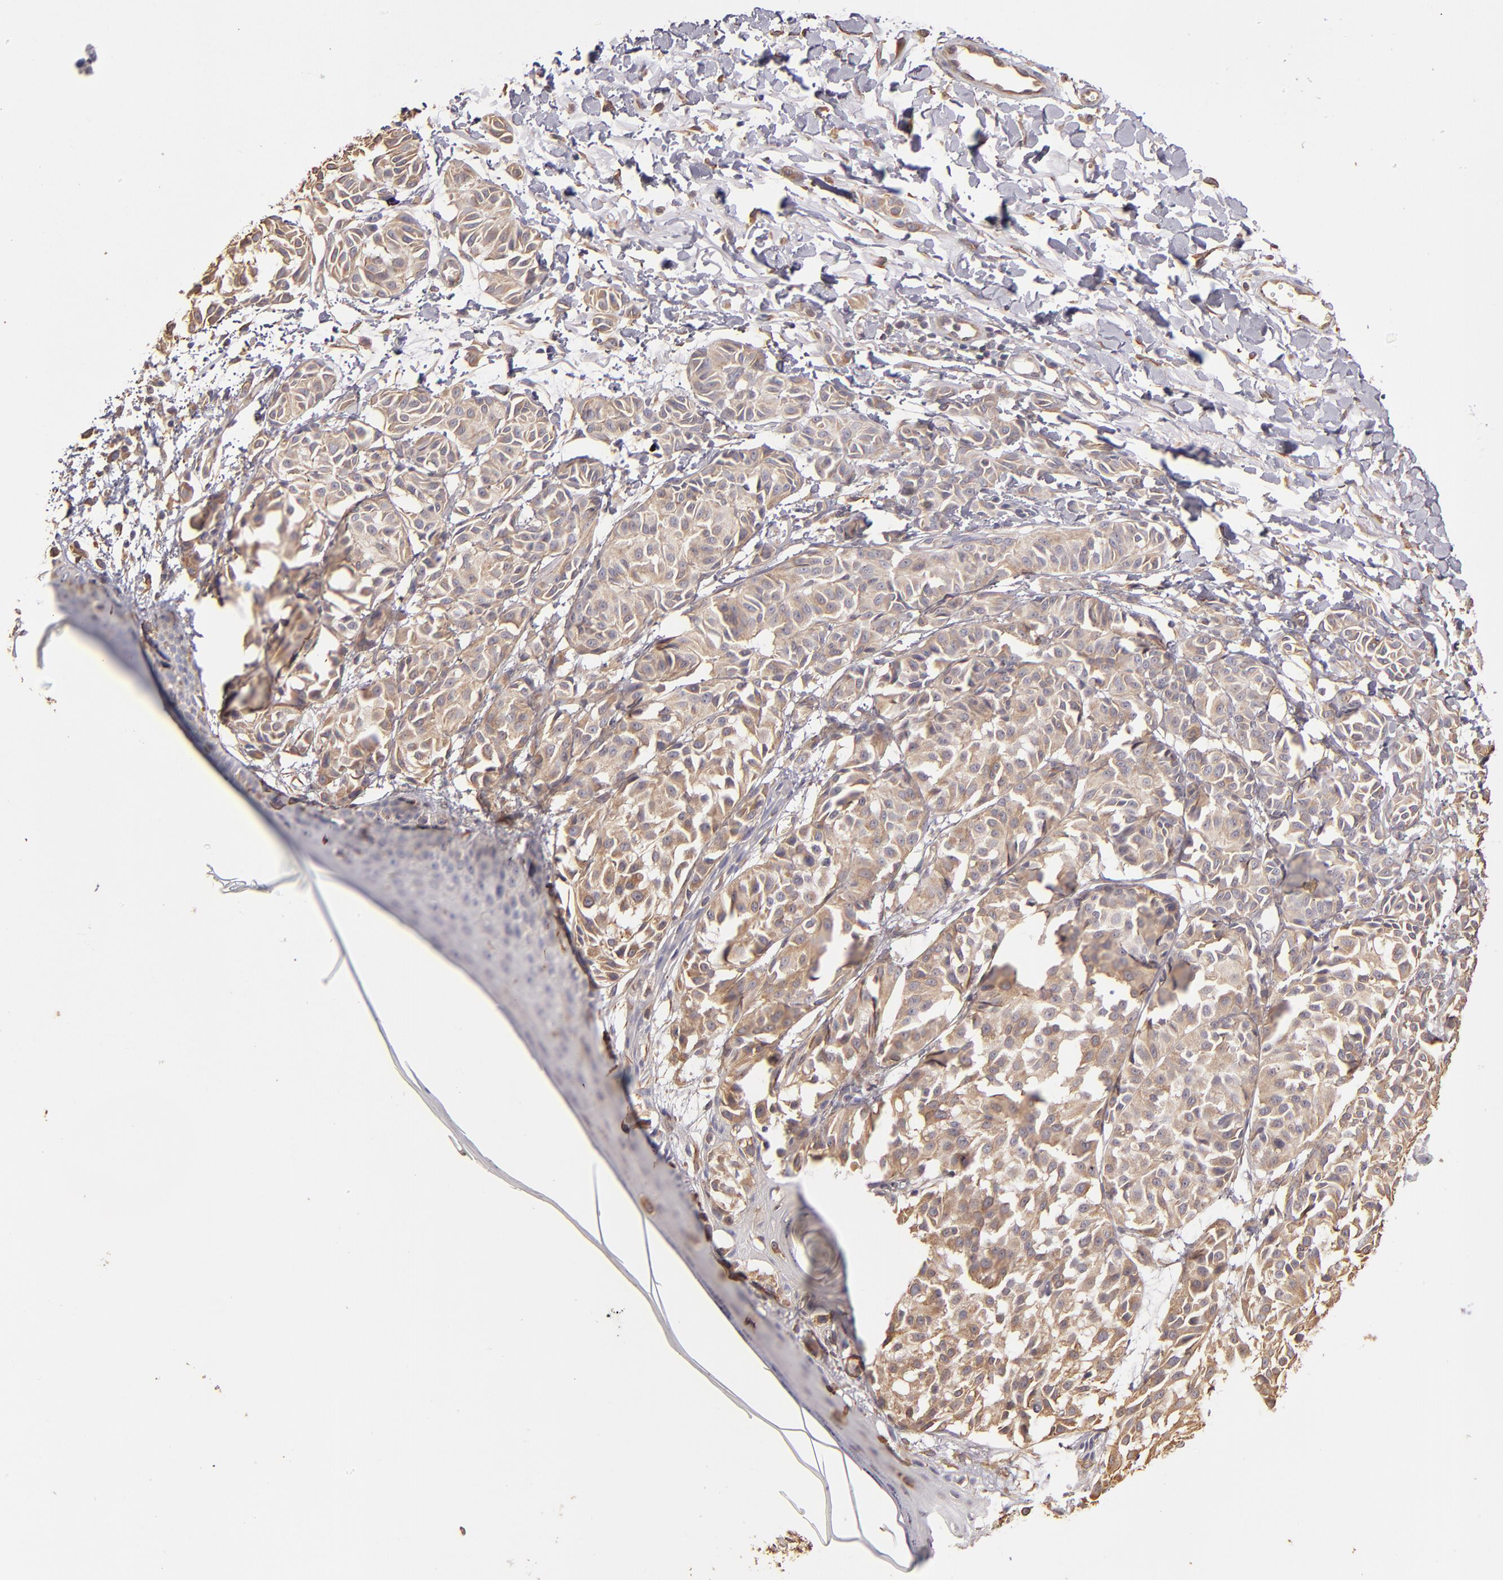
{"staining": {"intensity": "weak", "quantity": ">75%", "location": "cytoplasmic/membranous"}, "tissue": "melanoma", "cell_type": "Tumor cells", "image_type": "cancer", "snomed": [{"axis": "morphology", "description": "Malignant melanoma, NOS"}, {"axis": "topography", "description": "Skin"}], "caption": "A high-resolution micrograph shows immunohistochemistry (IHC) staining of melanoma, which demonstrates weak cytoplasmic/membranous positivity in approximately >75% of tumor cells. Using DAB (brown) and hematoxylin (blue) stains, captured at high magnification using brightfield microscopy.", "gene": "ABCC1", "patient": {"sex": "male", "age": 76}}